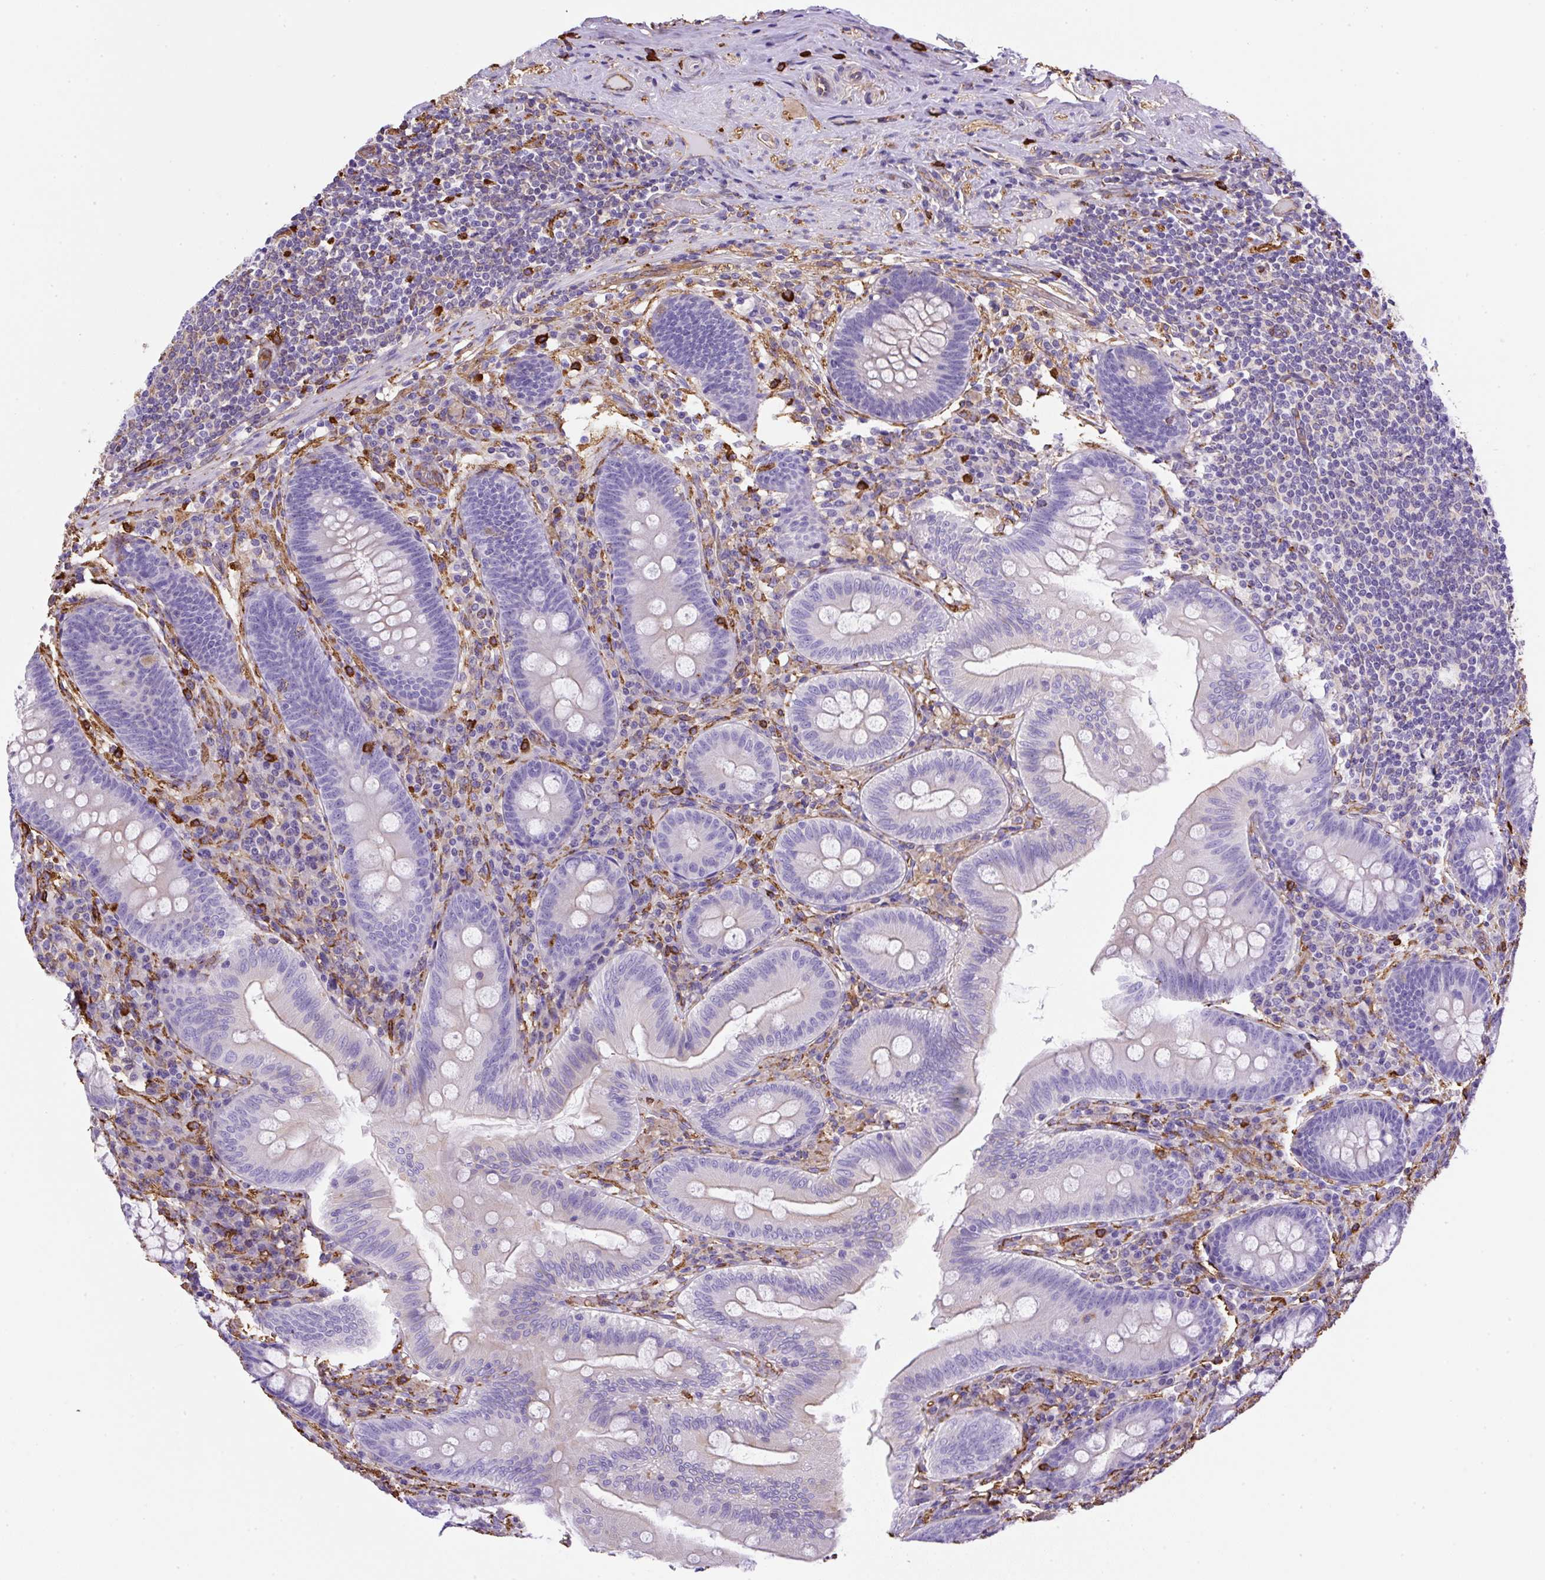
{"staining": {"intensity": "negative", "quantity": "none", "location": "none"}, "tissue": "appendix", "cell_type": "Glandular cells", "image_type": "normal", "snomed": [{"axis": "morphology", "description": "Normal tissue, NOS"}, {"axis": "topography", "description": "Appendix"}], "caption": "This is a image of IHC staining of benign appendix, which shows no positivity in glandular cells. The staining is performed using DAB brown chromogen with nuclei counter-stained in using hematoxylin.", "gene": "MAGEB5", "patient": {"sex": "male", "age": 71}}